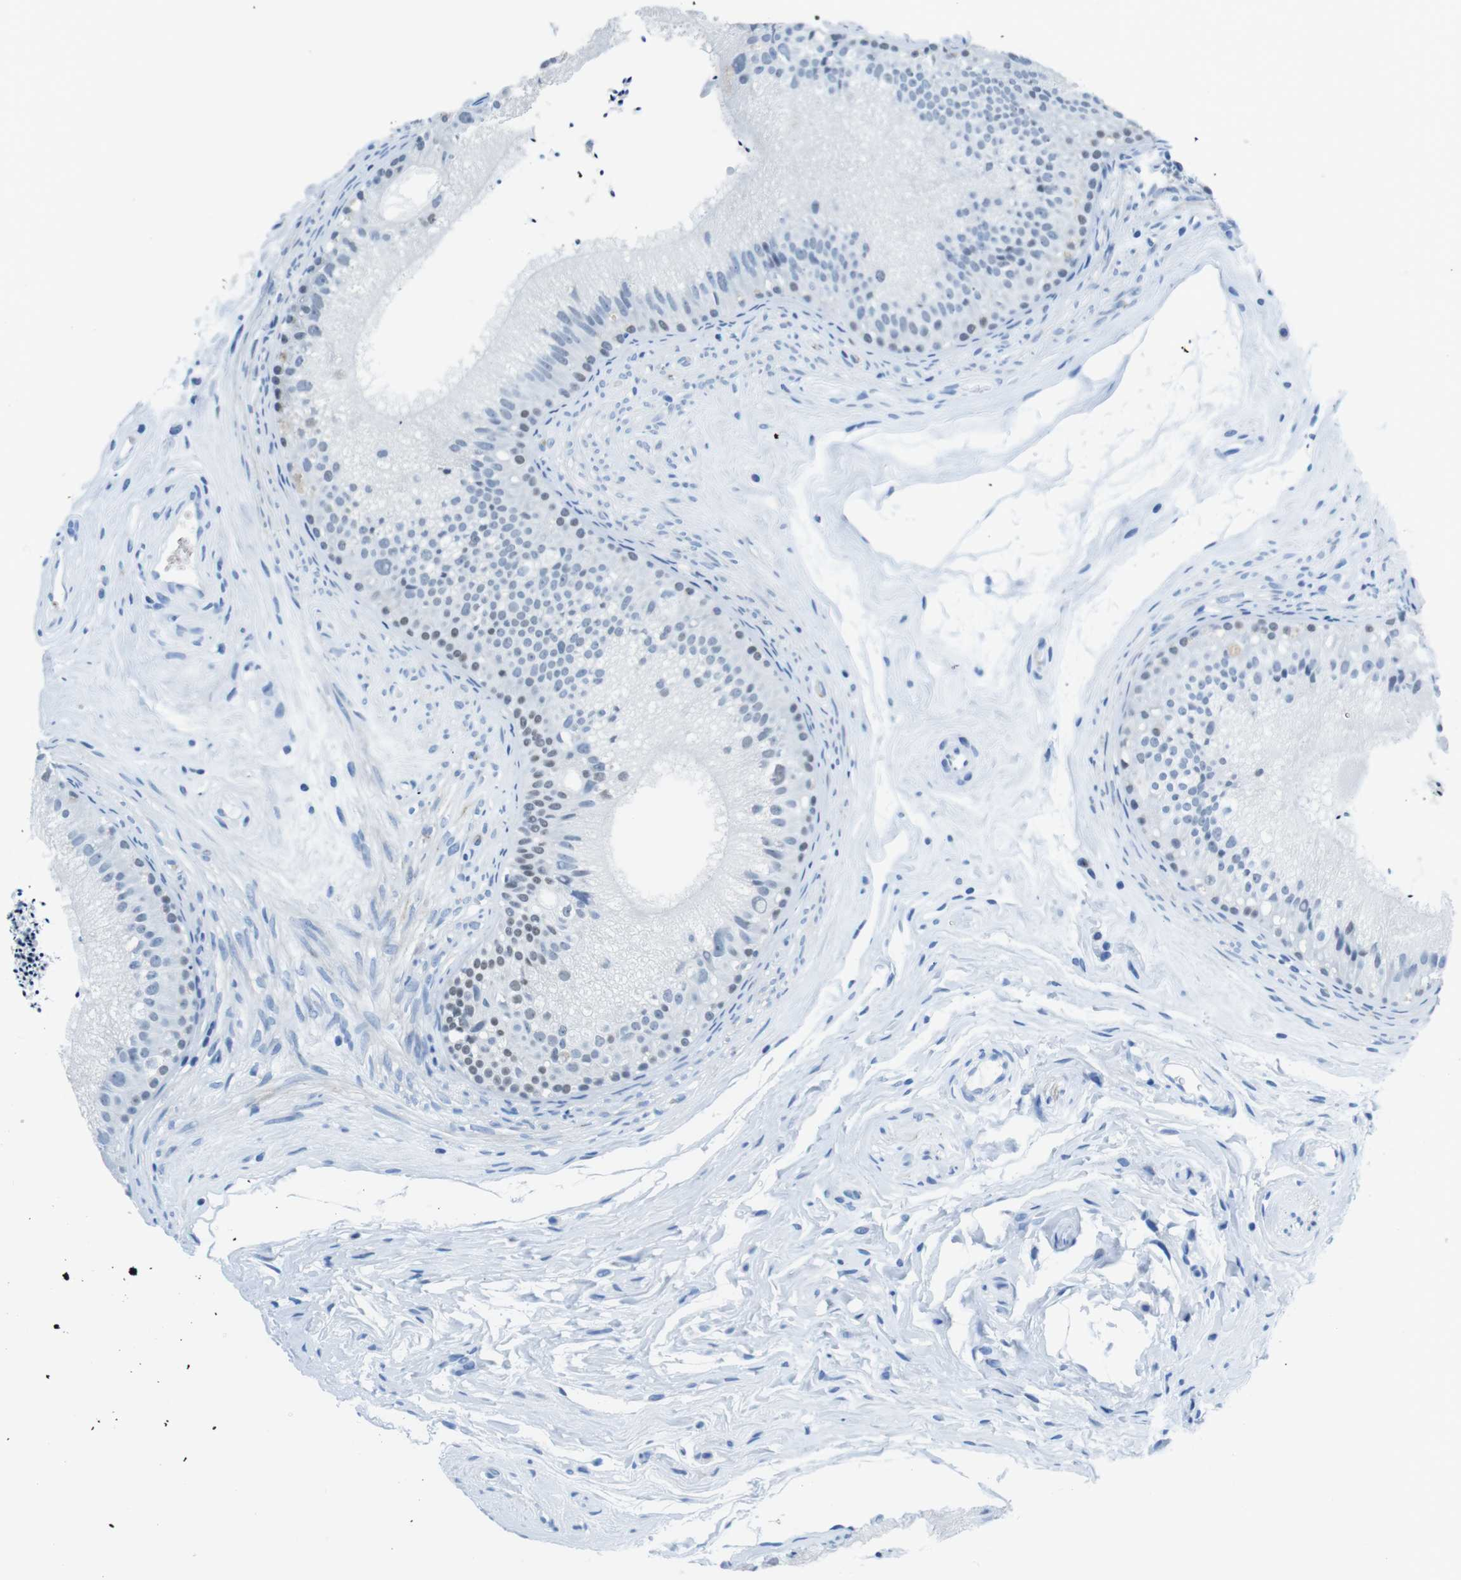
{"staining": {"intensity": "negative", "quantity": "none", "location": "none"}, "tissue": "epididymis", "cell_type": "Glandular cells", "image_type": "normal", "snomed": [{"axis": "morphology", "description": "Normal tissue, NOS"}, {"axis": "topography", "description": "Epididymis"}], "caption": "This micrograph is of benign epididymis stained with immunohistochemistry (IHC) to label a protein in brown with the nuclei are counter-stained blue. There is no positivity in glandular cells.", "gene": "TFAP2C", "patient": {"sex": "male", "age": 56}}